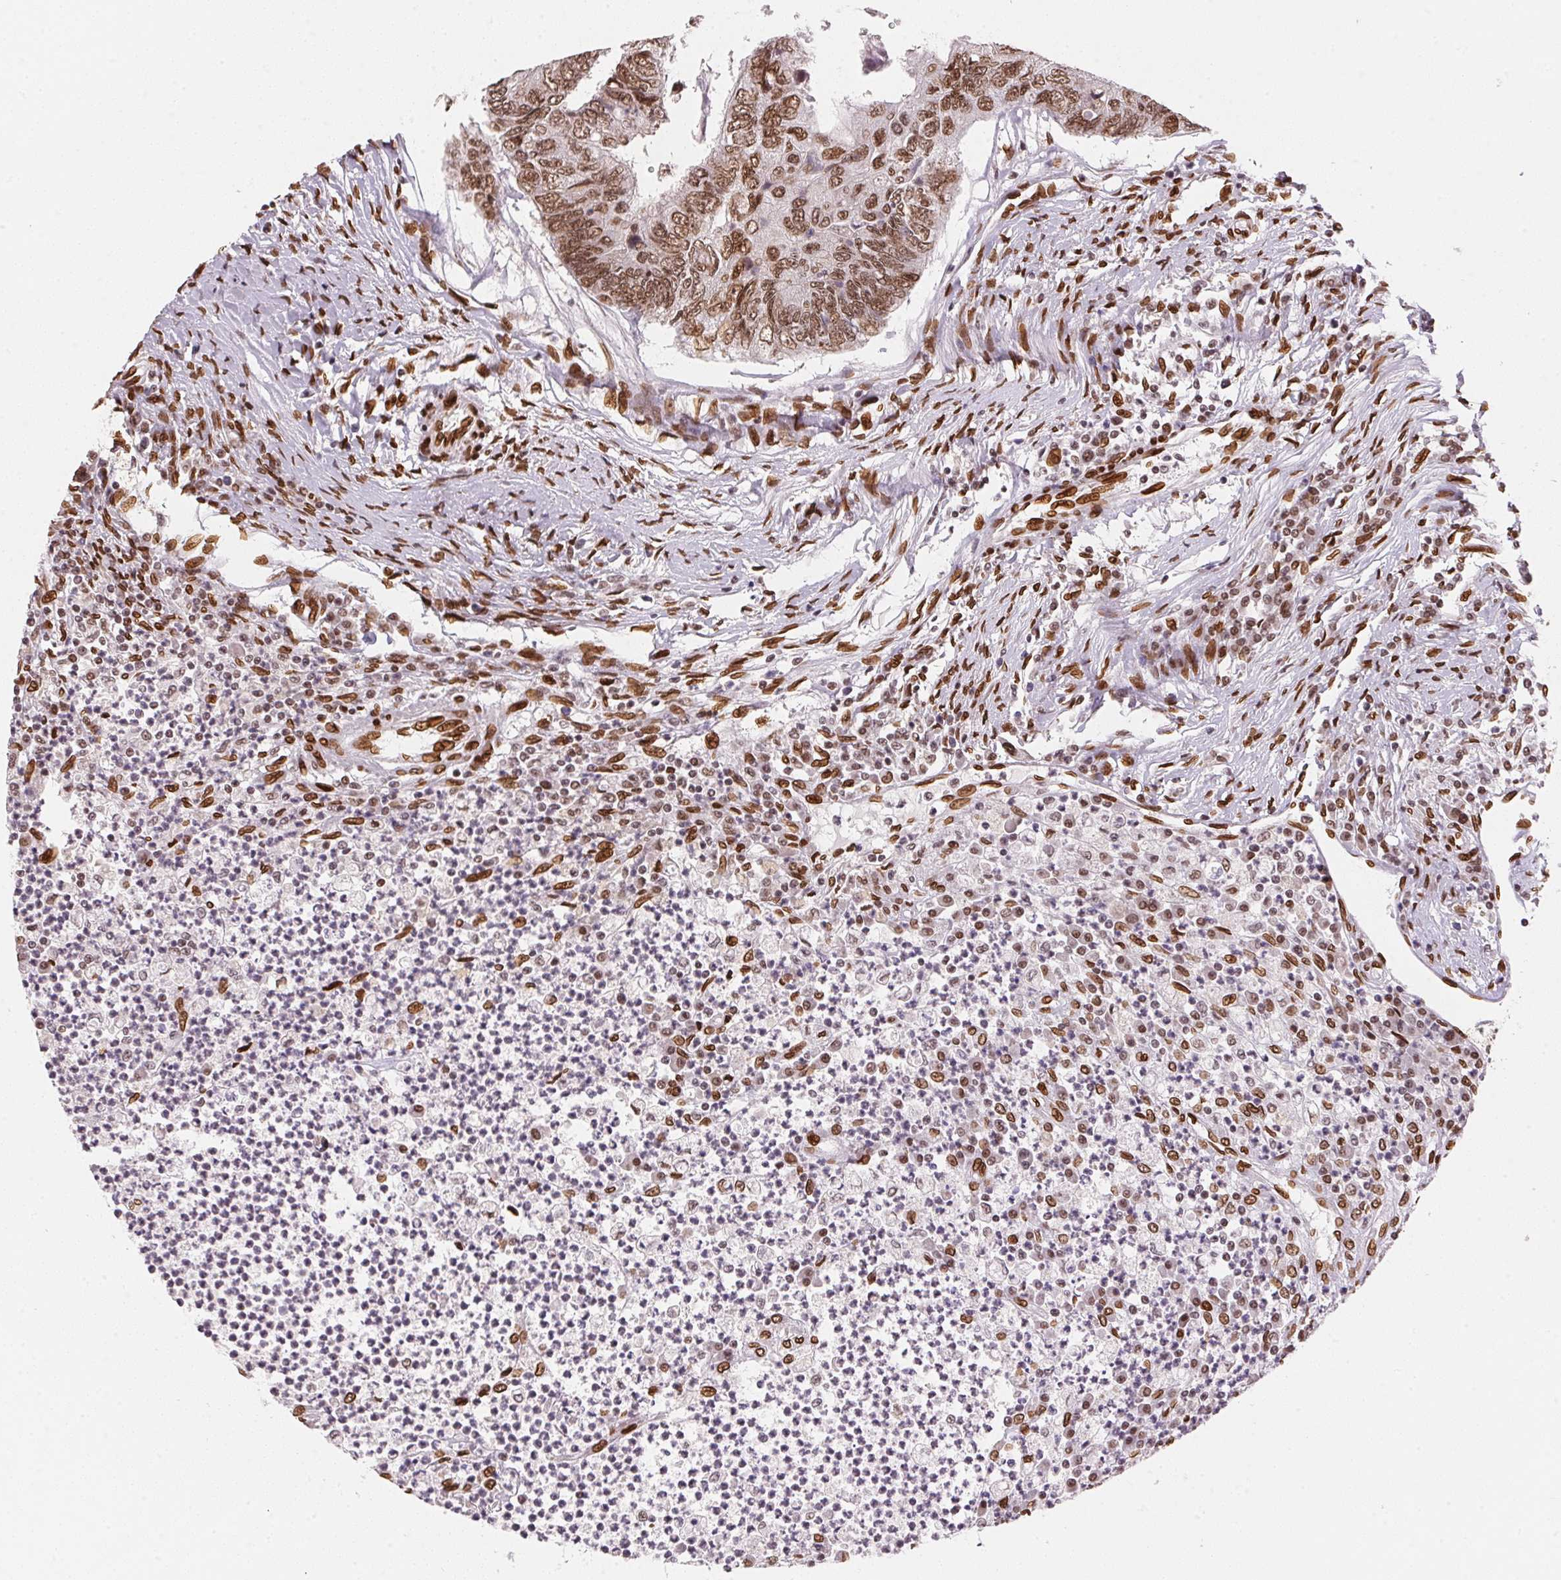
{"staining": {"intensity": "moderate", "quantity": ">75%", "location": "cytoplasmic/membranous,nuclear"}, "tissue": "colorectal cancer", "cell_type": "Tumor cells", "image_type": "cancer", "snomed": [{"axis": "morphology", "description": "Adenocarcinoma, NOS"}, {"axis": "topography", "description": "Colon"}], "caption": "Immunohistochemistry micrograph of neoplastic tissue: human colorectal cancer stained using immunohistochemistry (IHC) displays medium levels of moderate protein expression localized specifically in the cytoplasmic/membranous and nuclear of tumor cells, appearing as a cytoplasmic/membranous and nuclear brown color.", "gene": "SAP30BP", "patient": {"sex": "female", "age": 67}}